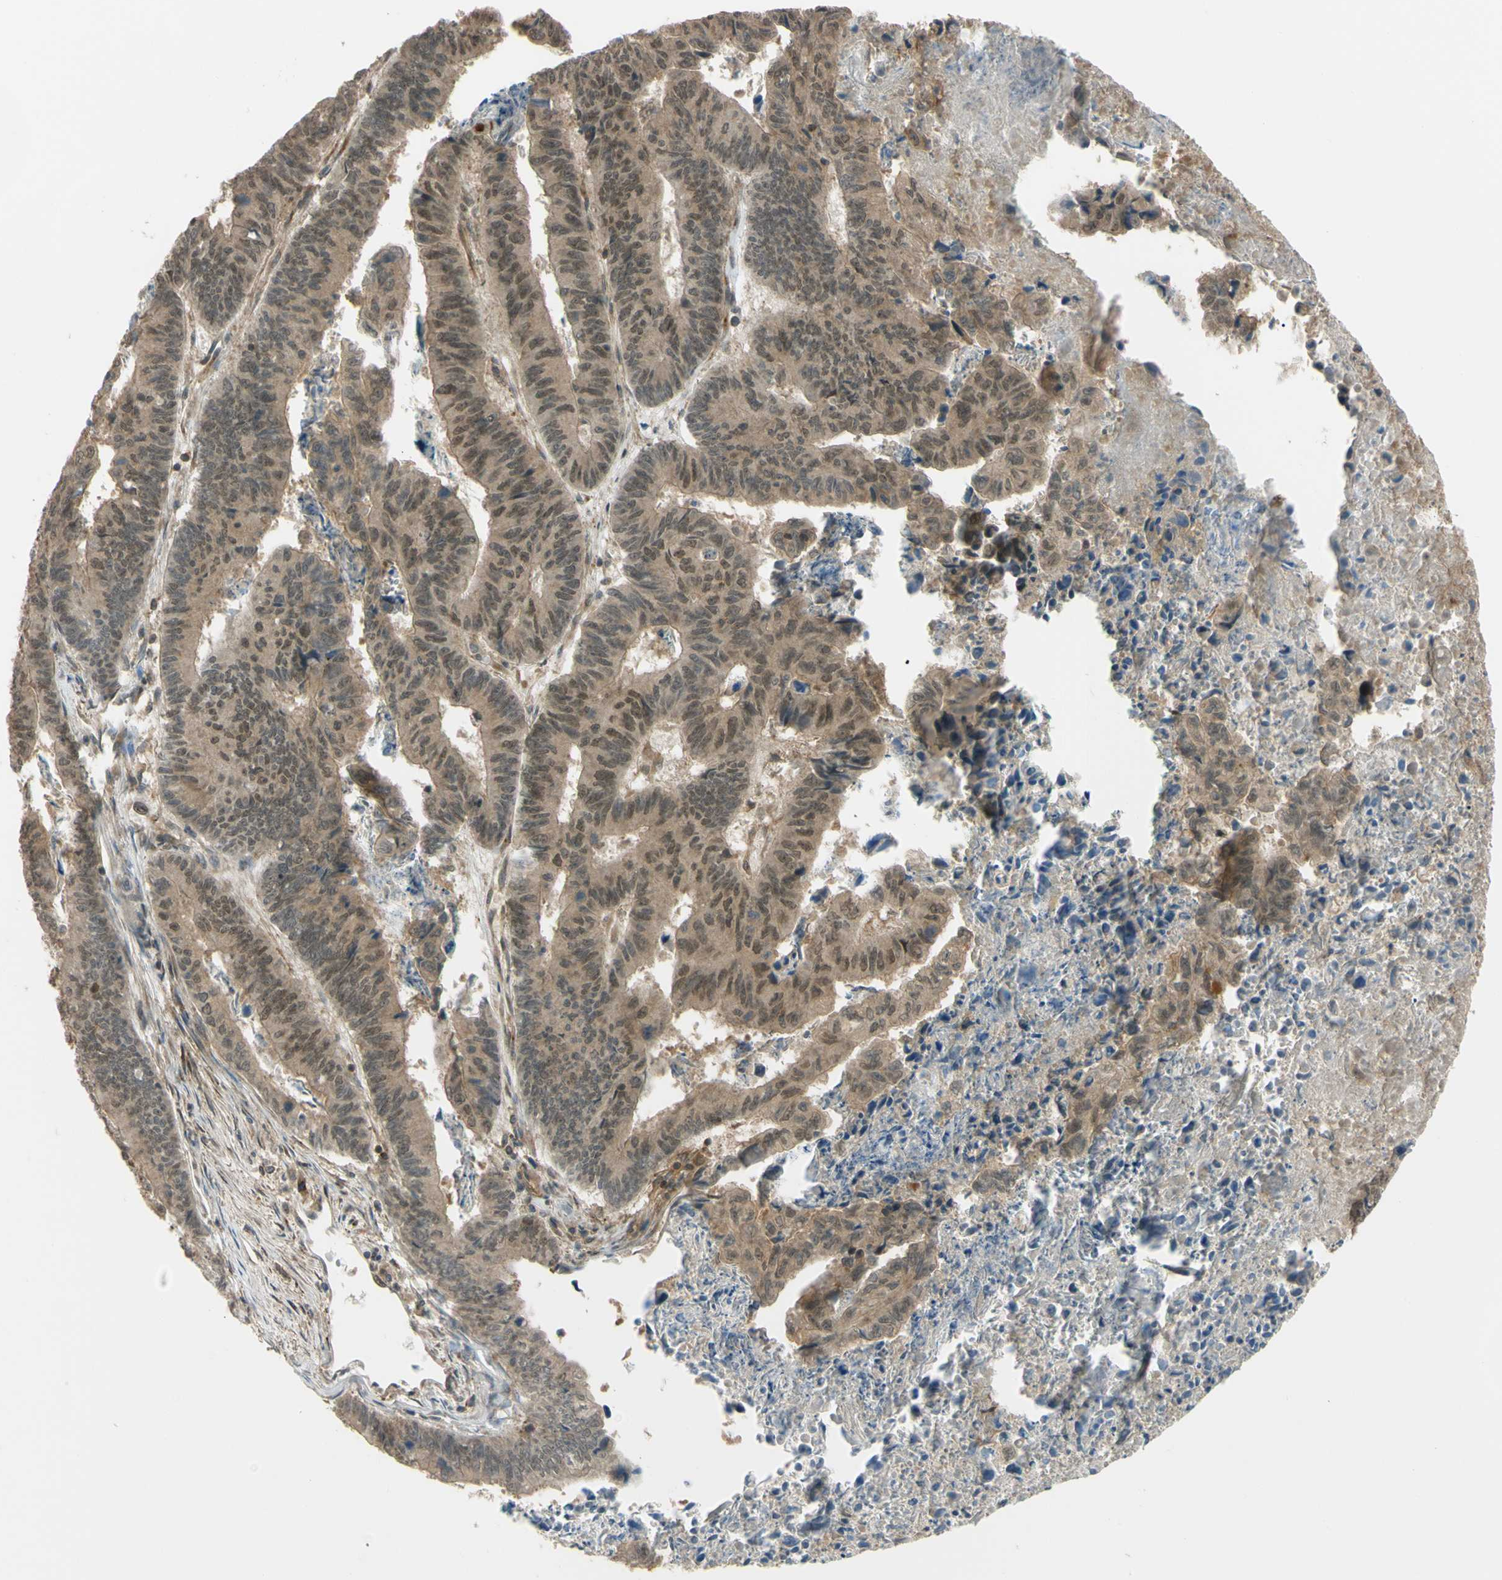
{"staining": {"intensity": "weak", "quantity": ">75%", "location": "cytoplasmic/membranous,nuclear"}, "tissue": "stomach cancer", "cell_type": "Tumor cells", "image_type": "cancer", "snomed": [{"axis": "morphology", "description": "Adenocarcinoma, NOS"}, {"axis": "topography", "description": "Stomach, lower"}], "caption": "Human adenocarcinoma (stomach) stained with a protein marker demonstrates weak staining in tumor cells.", "gene": "FLII", "patient": {"sex": "male", "age": 77}}